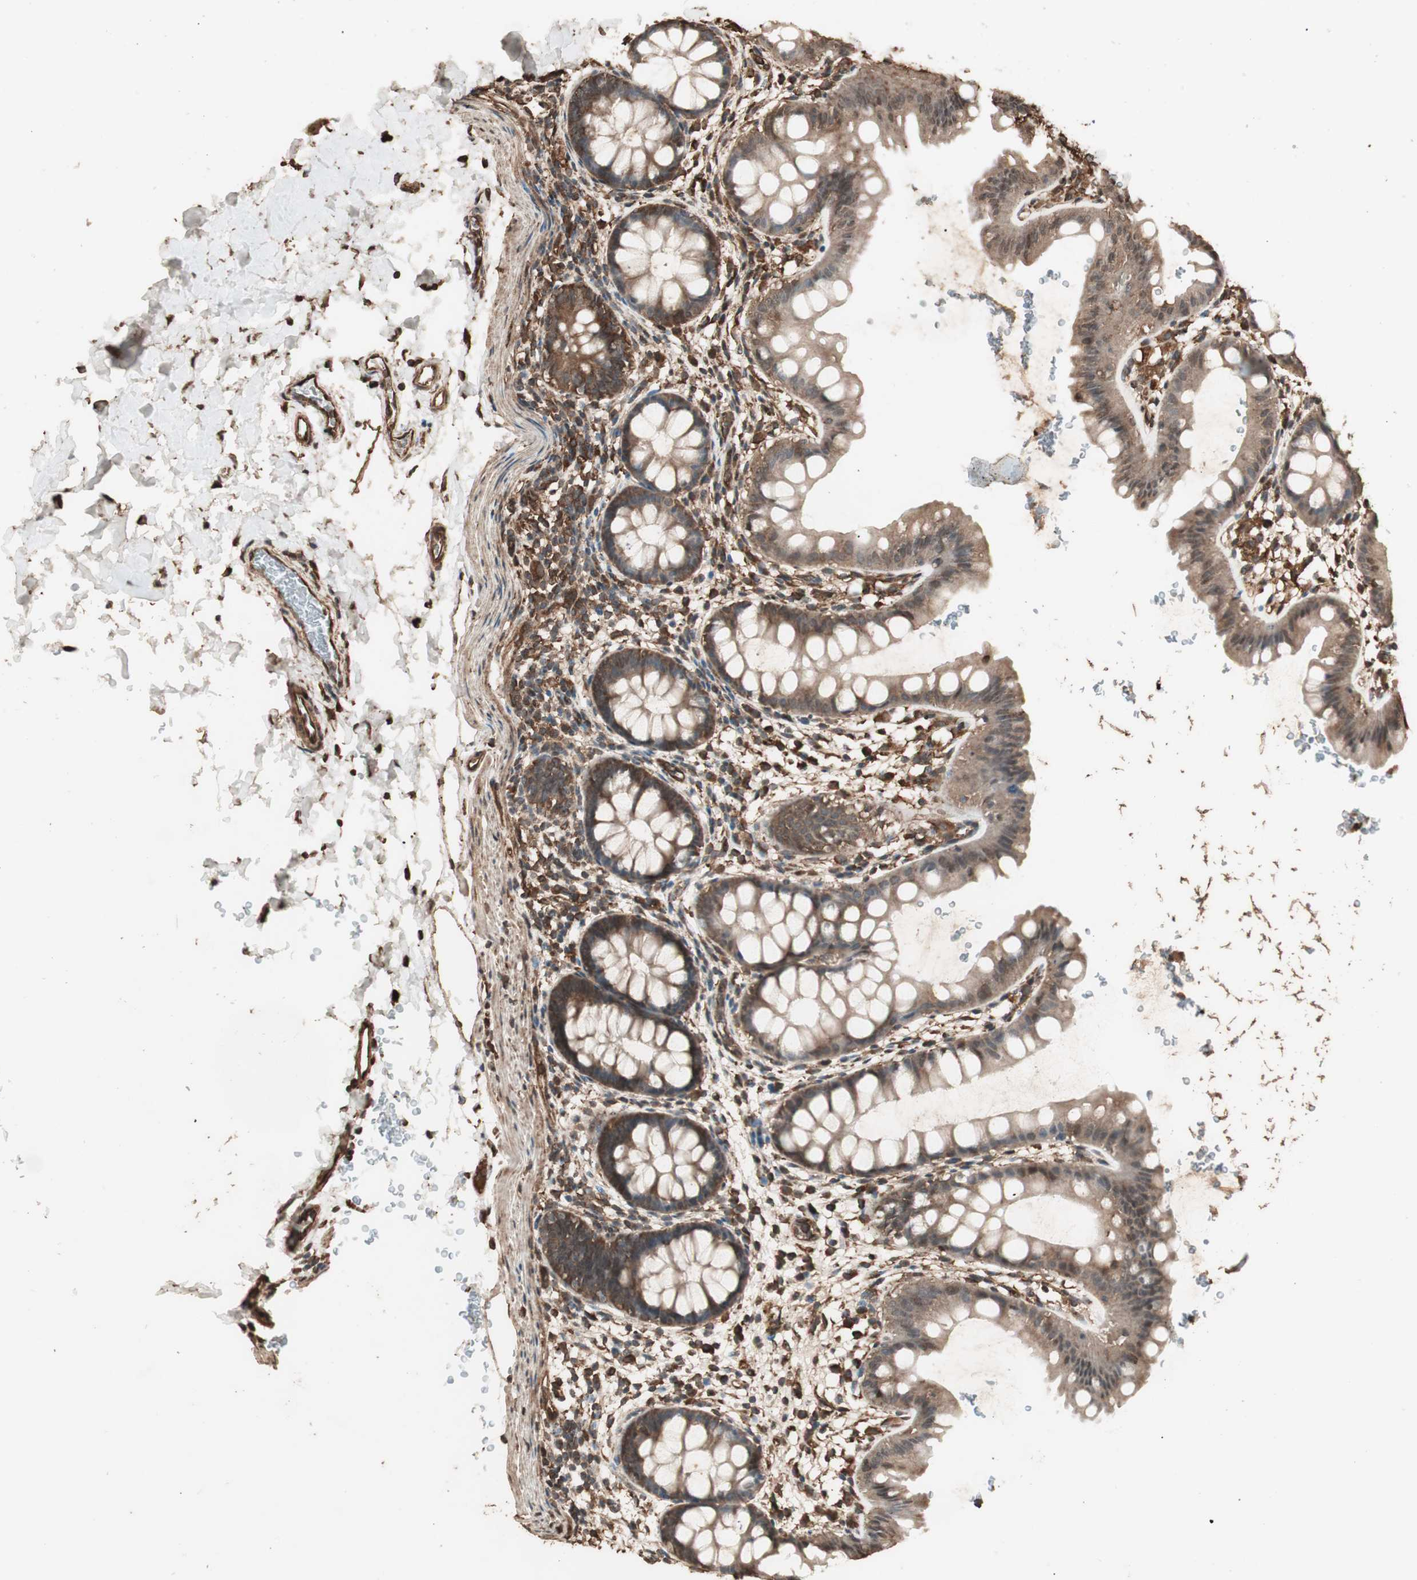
{"staining": {"intensity": "moderate", "quantity": ">75%", "location": "cytoplasmic/membranous"}, "tissue": "rectum", "cell_type": "Glandular cells", "image_type": "normal", "snomed": [{"axis": "morphology", "description": "Normal tissue, NOS"}, {"axis": "topography", "description": "Rectum"}], "caption": "Immunohistochemical staining of normal rectum shows >75% levels of moderate cytoplasmic/membranous protein staining in about >75% of glandular cells.", "gene": "CCN4", "patient": {"sex": "female", "age": 24}}